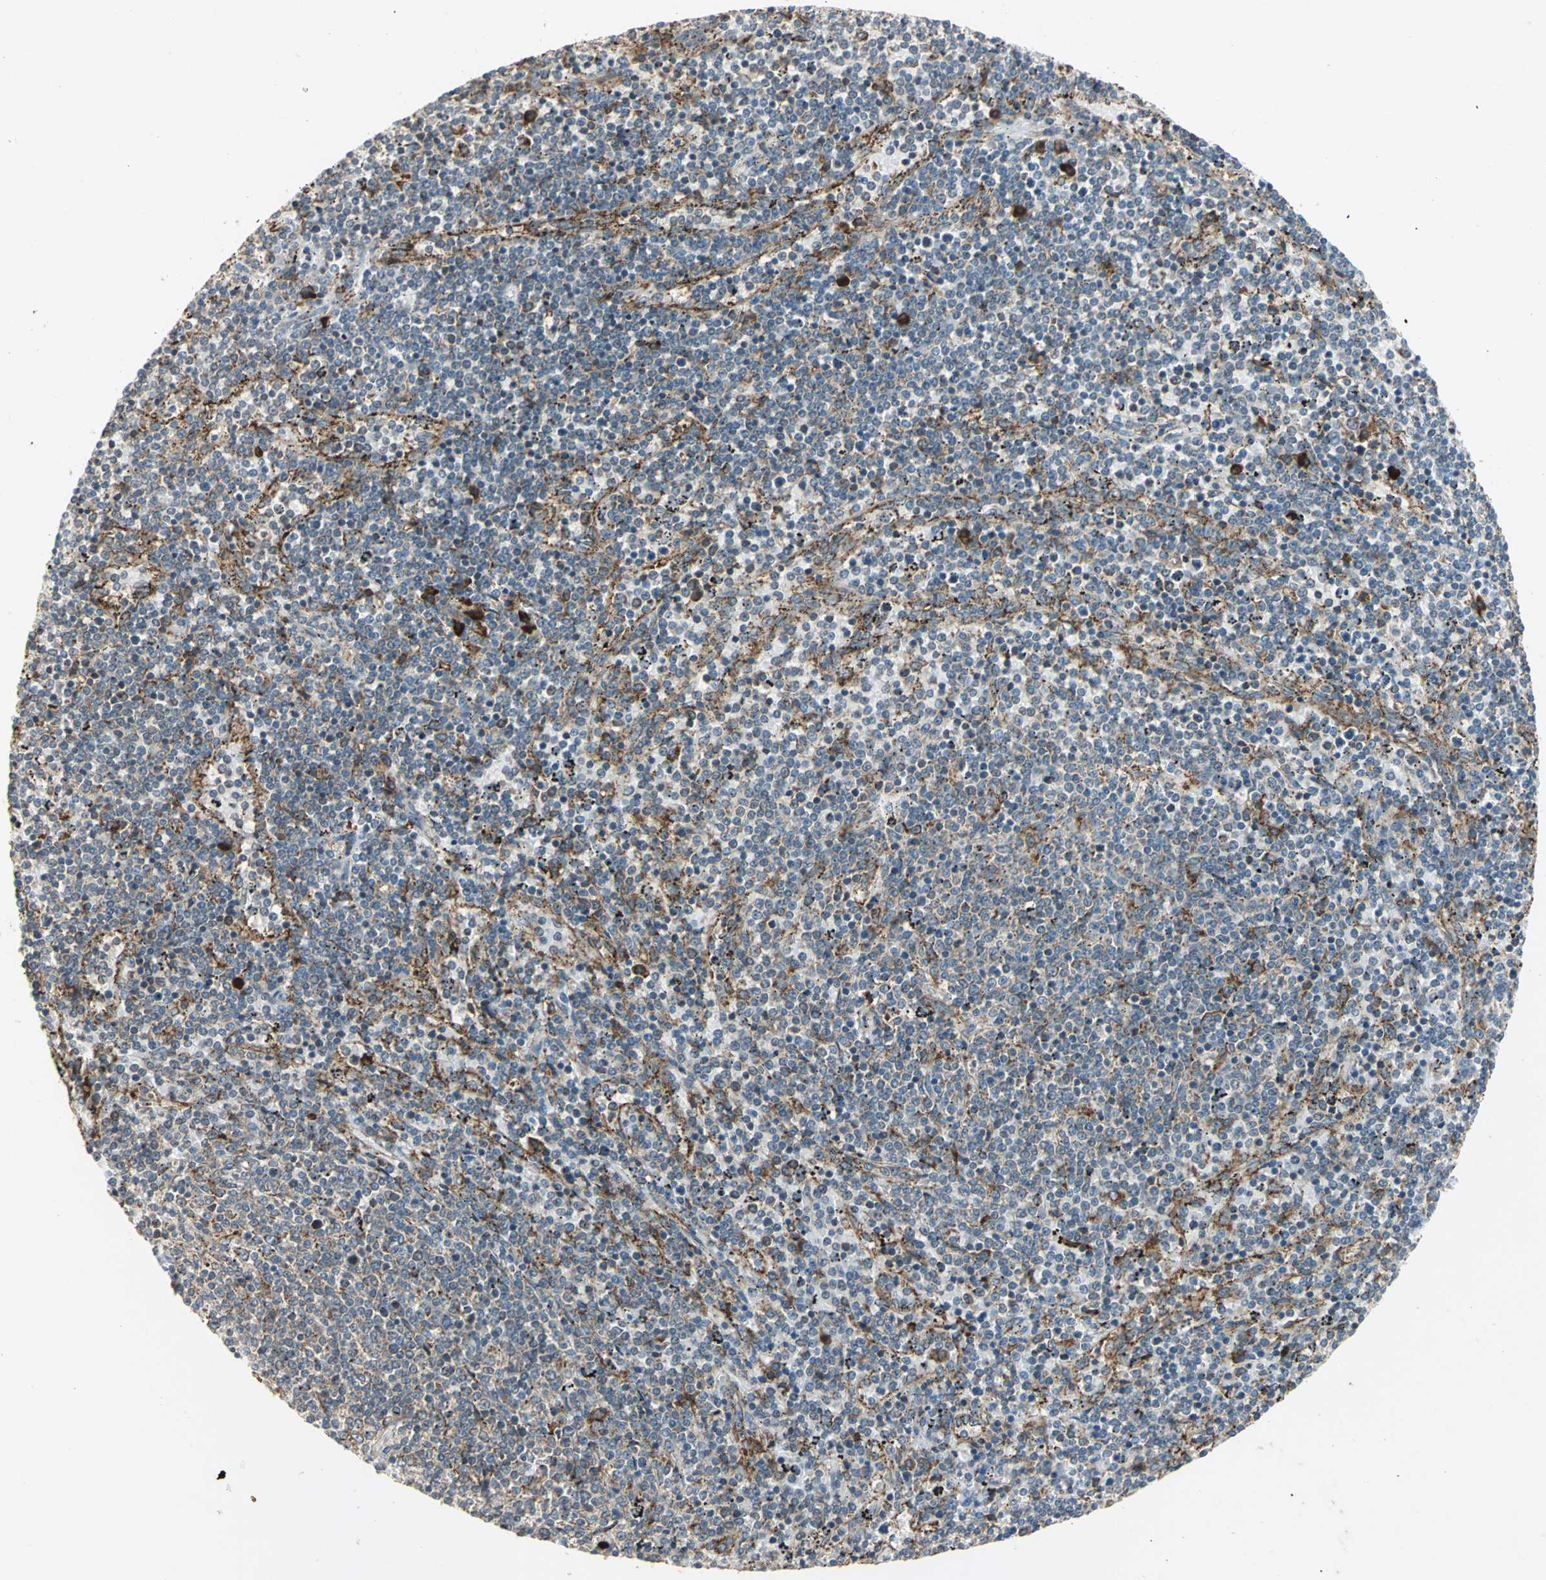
{"staining": {"intensity": "moderate", "quantity": "<25%", "location": "cytoplasmic/membranous"}, "tissue": "lymphoma", "cell_type": "Tumor cells", "image_type": "cancer", "snomed": [{"axis": "morphology", "description": "Malignant lymphoma, non-Hodgkin's type, Low grade"}, {"axis": "topography", "description": "Spleen"}], "caption": "There is low levels of moderate cytoplasmic/membranous positivity in tumor cells of malignant lymphoma, non-Hodgkin's type (low-grade), as demonstrated by immunohistochemical staining (brown color).", "gene": "PDIA4", "patient": {"sex": "female", "age": 50}}